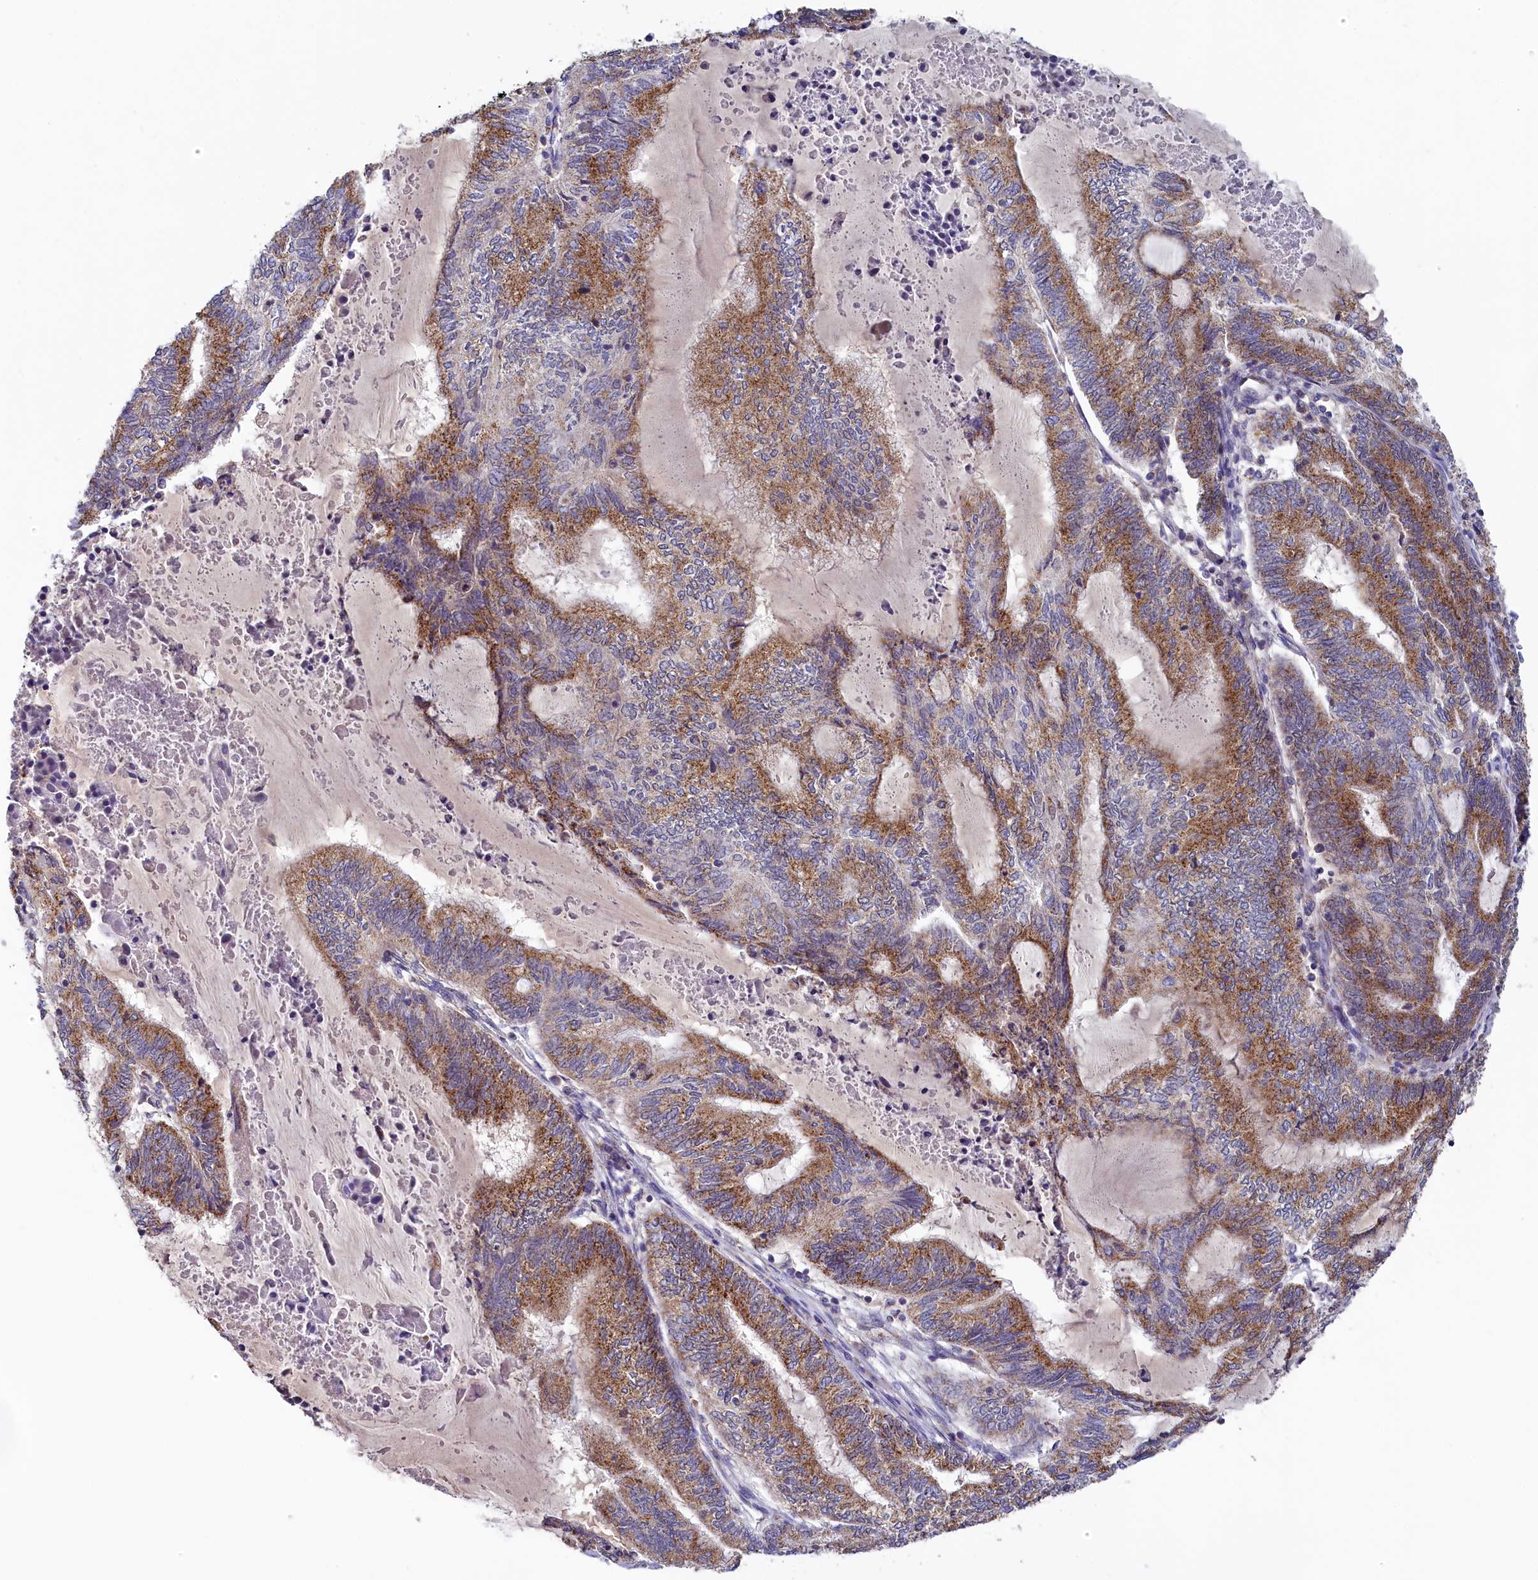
{"staining": {"intensity": "moderate", "quantity": ">75%", "location": "cytoplasmic/membranous"}, "tissue": "endometrial cancer", "cell_type": "Tumor cells", "image_type": "cancer", "snomed": [{"axis": "morphology", "description": "Adenocarcinoma, NOS"}, {"axis": "topography", "description": "Uterus"}, {"axis": "topography", "description": "Endometrium"}], "caption": "This micrograph reveals endometrial cancer (adenocarcinoma) stained with IHC to label a protein in brown. The cytoplasmic/membranous of tumor cells show moderate positivity for the protein. Nuclei are counter-stained blue.", "gene": "SPINK9", "patient": {"sex": "female", "age": 70}}